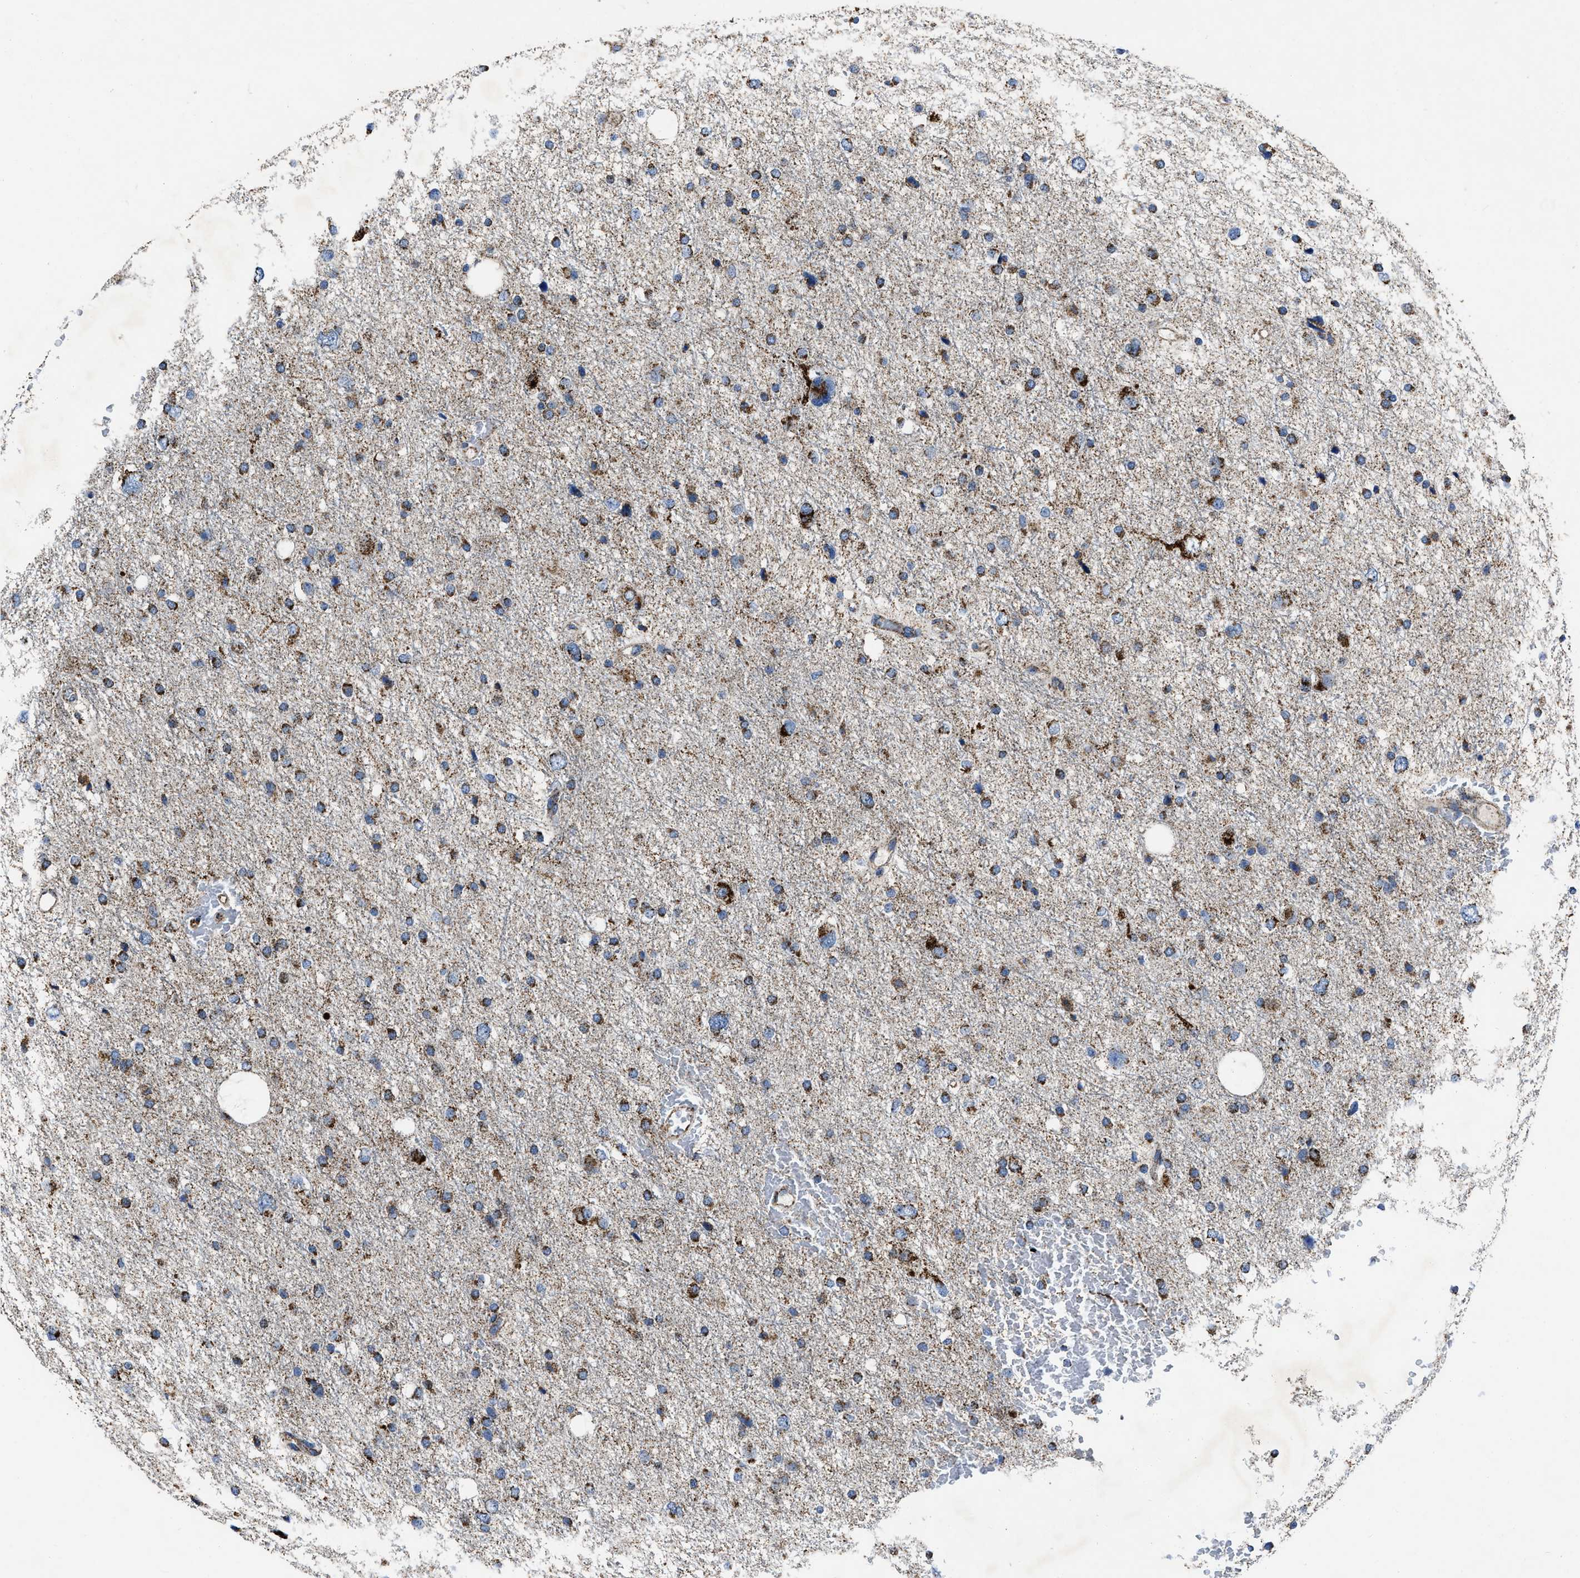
{"staining": {"intensity": "strong", "quantity": "25%-75%", "location": "cytoplasmic/membranous"}, "tissue": "glioma", "cell_type": "Tumor cells", "image_type": "cancer", "snomed": [{"axis": "morphology", "description": "Glioma, malignant, Low grade"}, {"axis": "topography", "description": "Brain"}], "caption": "Malignant glioma (low-grade) stained with DAB immunohistochemistry (IHC) exhibits high levels of strong cytoplasmic/membranous expression in about 25%-75% of tumor cells.", "gene": "NSD3", "patient": {"sex": "female", "age": 37}}